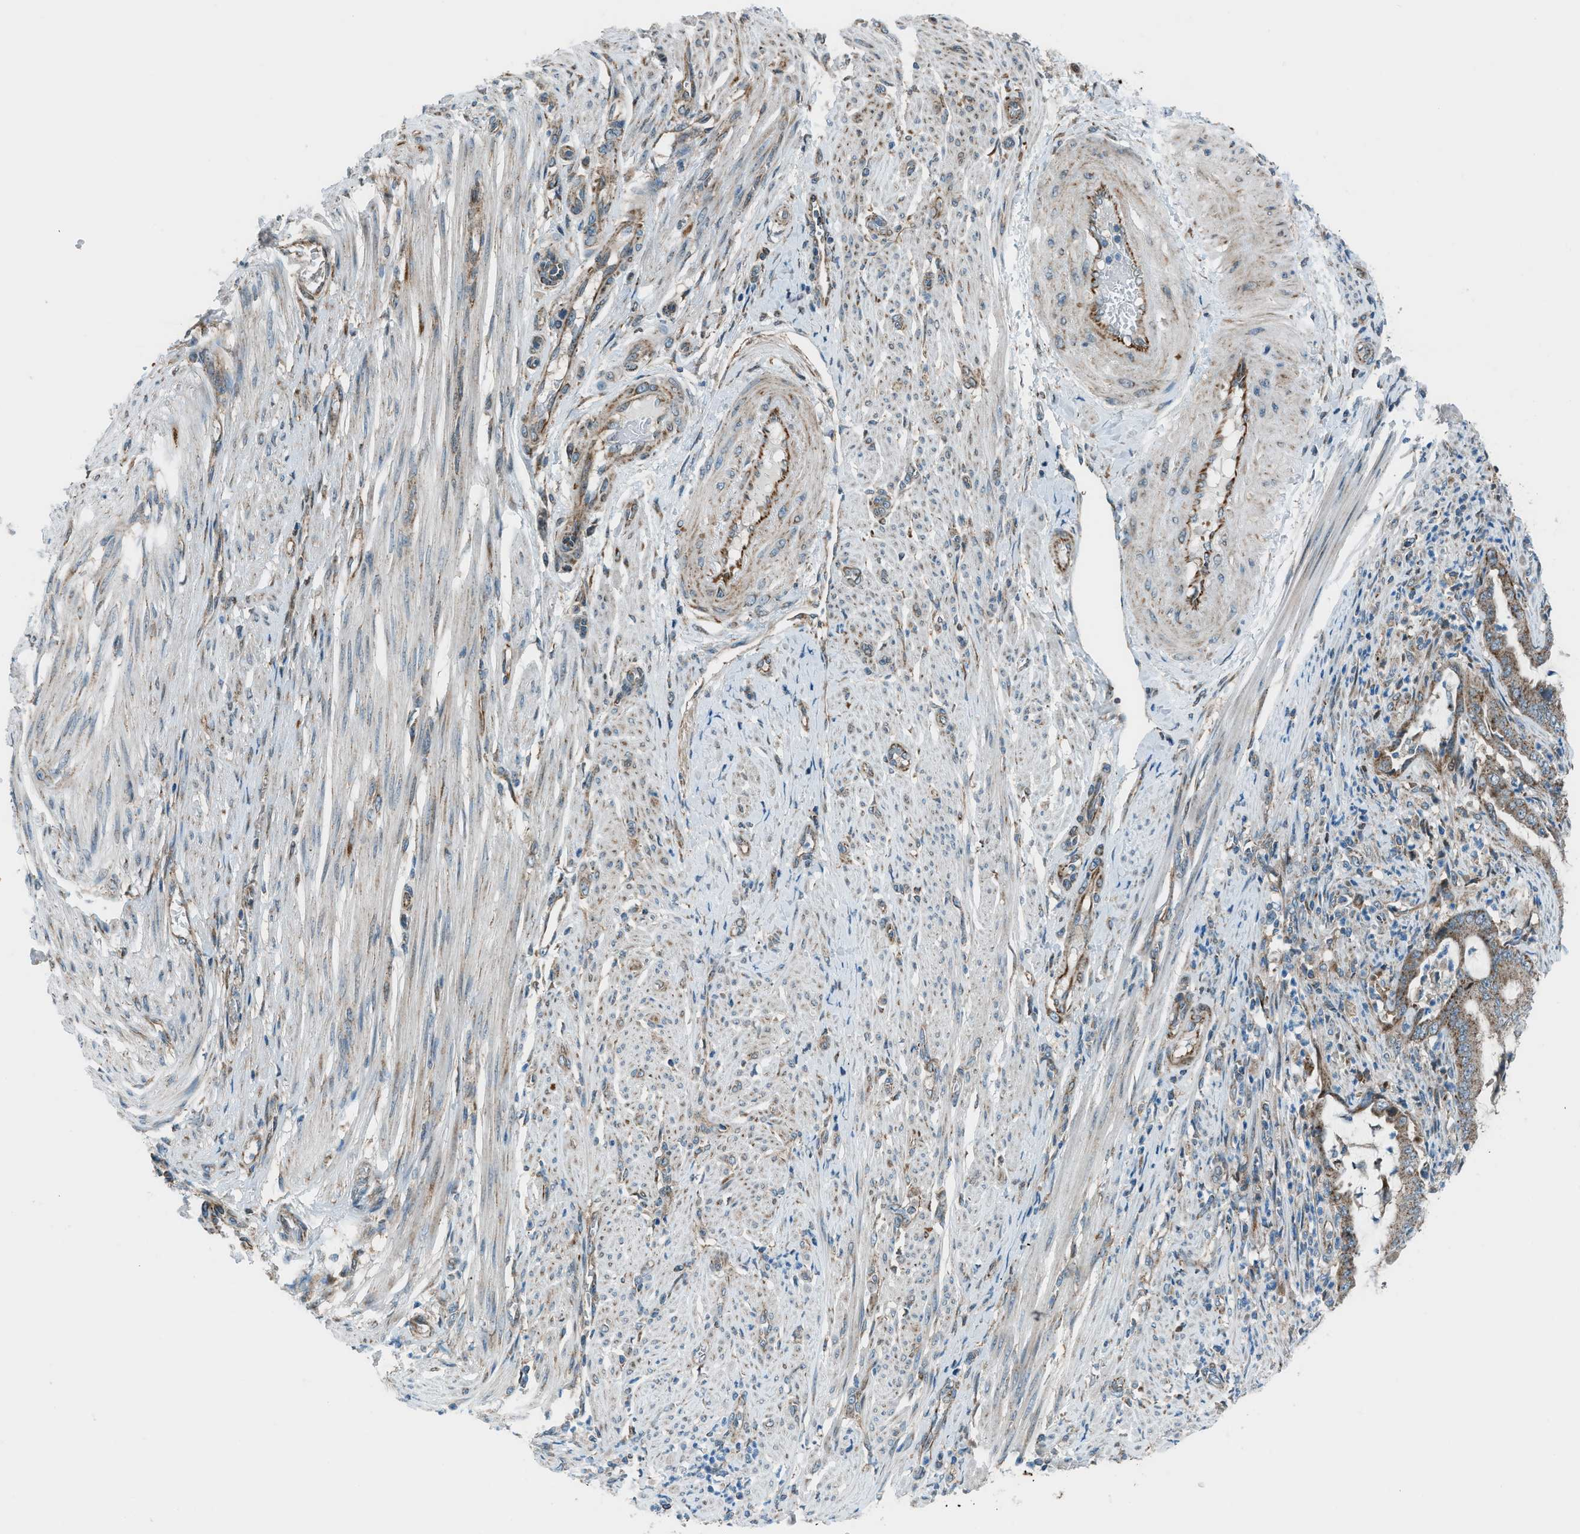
{"staining": {"intensity": "weak", "quantity": ">75%", "location": "cytoplasmic/membranous"}, "tissue": "endometrial cancer", "cell_type": "Tumor cells", "image_type": "cancer", "snomed": [{"axis": "morphology", "description": "Adenocarcinoma, NOS"}, {"axis": "topography", "description": "Endometrium"}], "caption": "An immunohistochemistry (IHC) image of tumor tissue is shown. Protein staining in brown labels weak cytoplasmic/membranous positivity in endometrial adenocarcinoma within tumor cells.", "gene": "PIGG", "patient": {"sex": "female", "age": 70}}